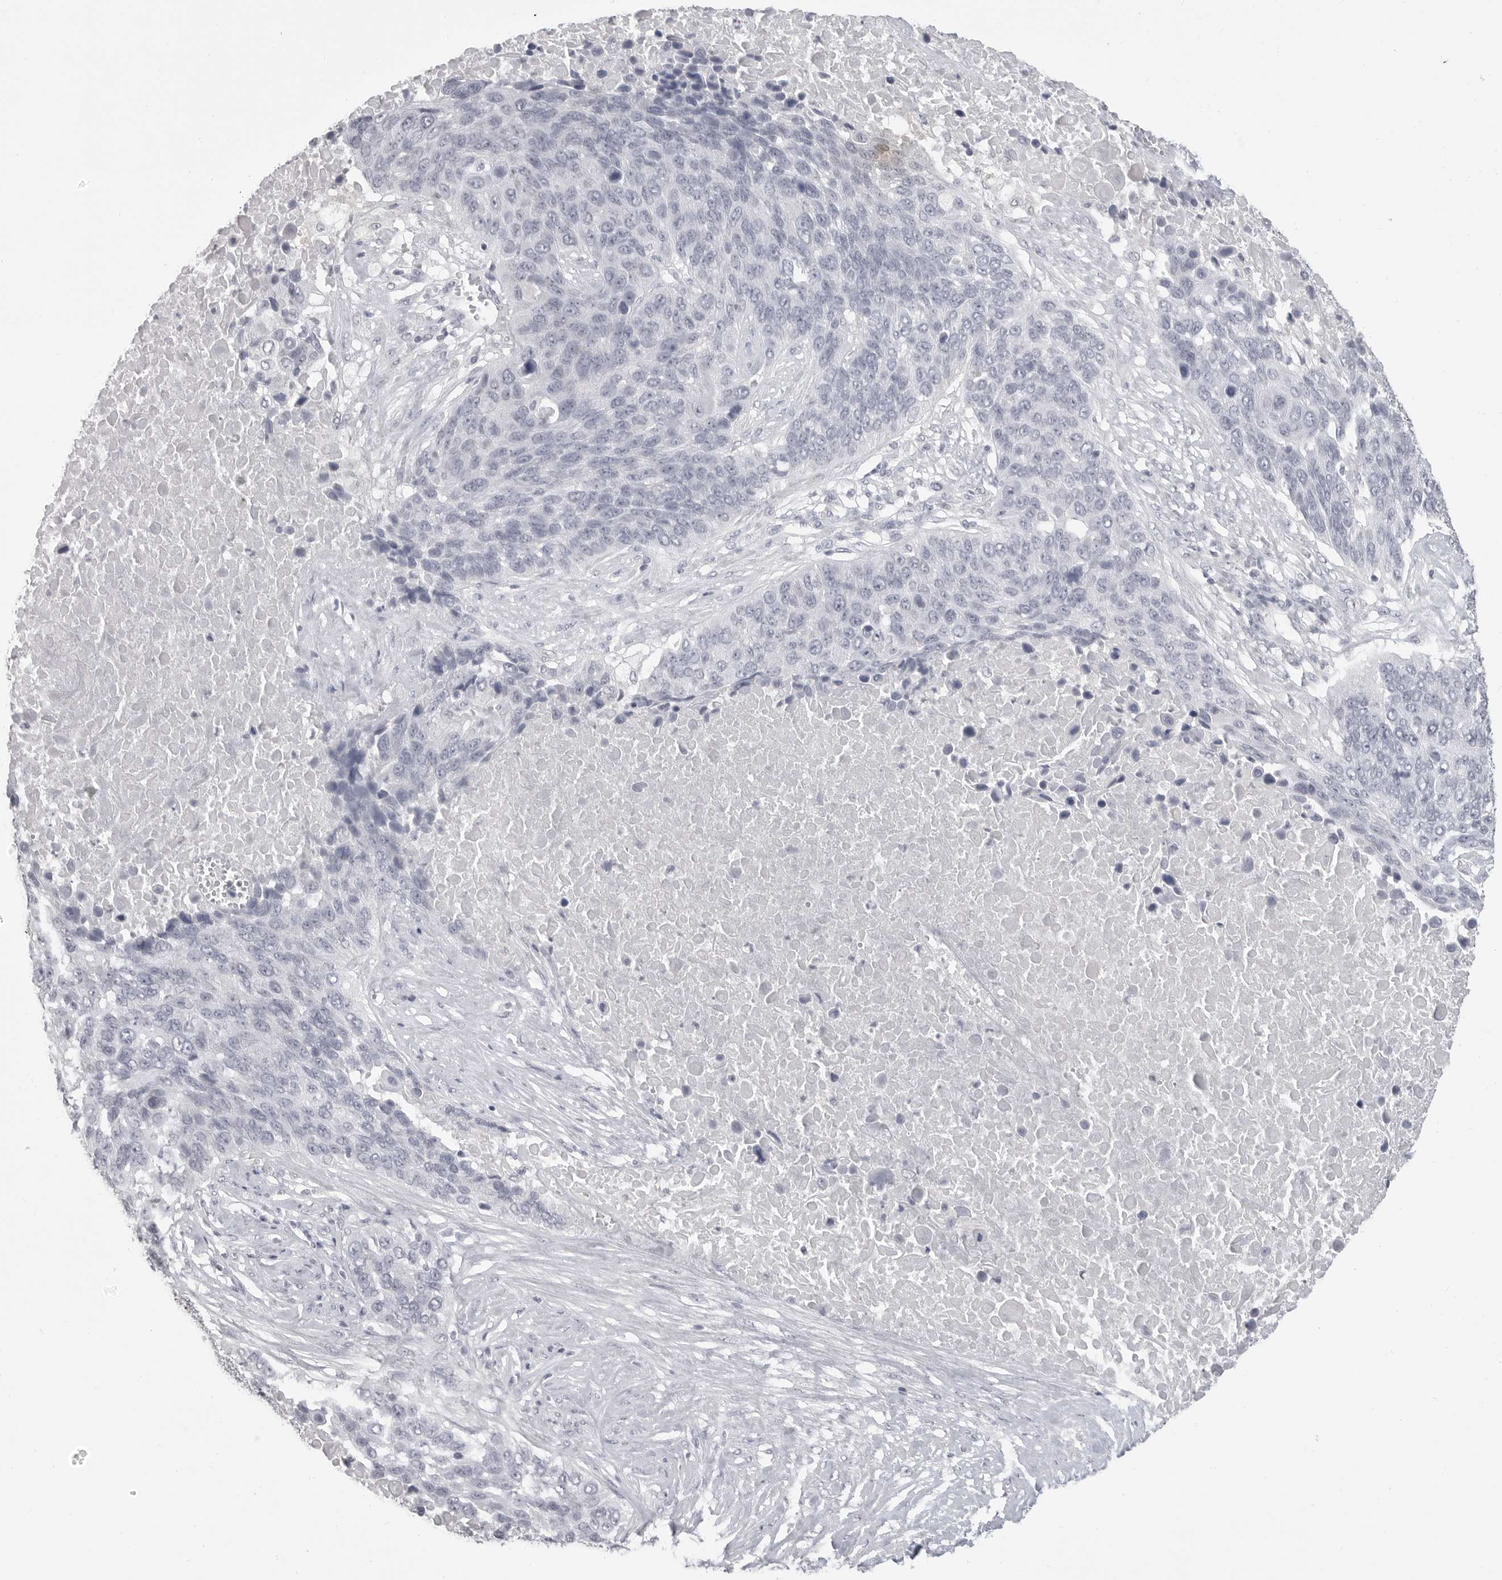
{"staining": {"intensity": "negative", "quantity": "none", "location": "none"}, "tissue": "lung cancer", "cell_type": "Tumor cells", "image_type": "cancer", "snomed": [{"axis": "morphology", "description": "Squamous cell carcinoma, NOS"}, {"axis": "topography", "description": "Lung"}], "caption": "There is no significant staining in tumor cells of lung cancer.", "gene": "PRSS1", "patient": {"sex": "male", "age": 66}}